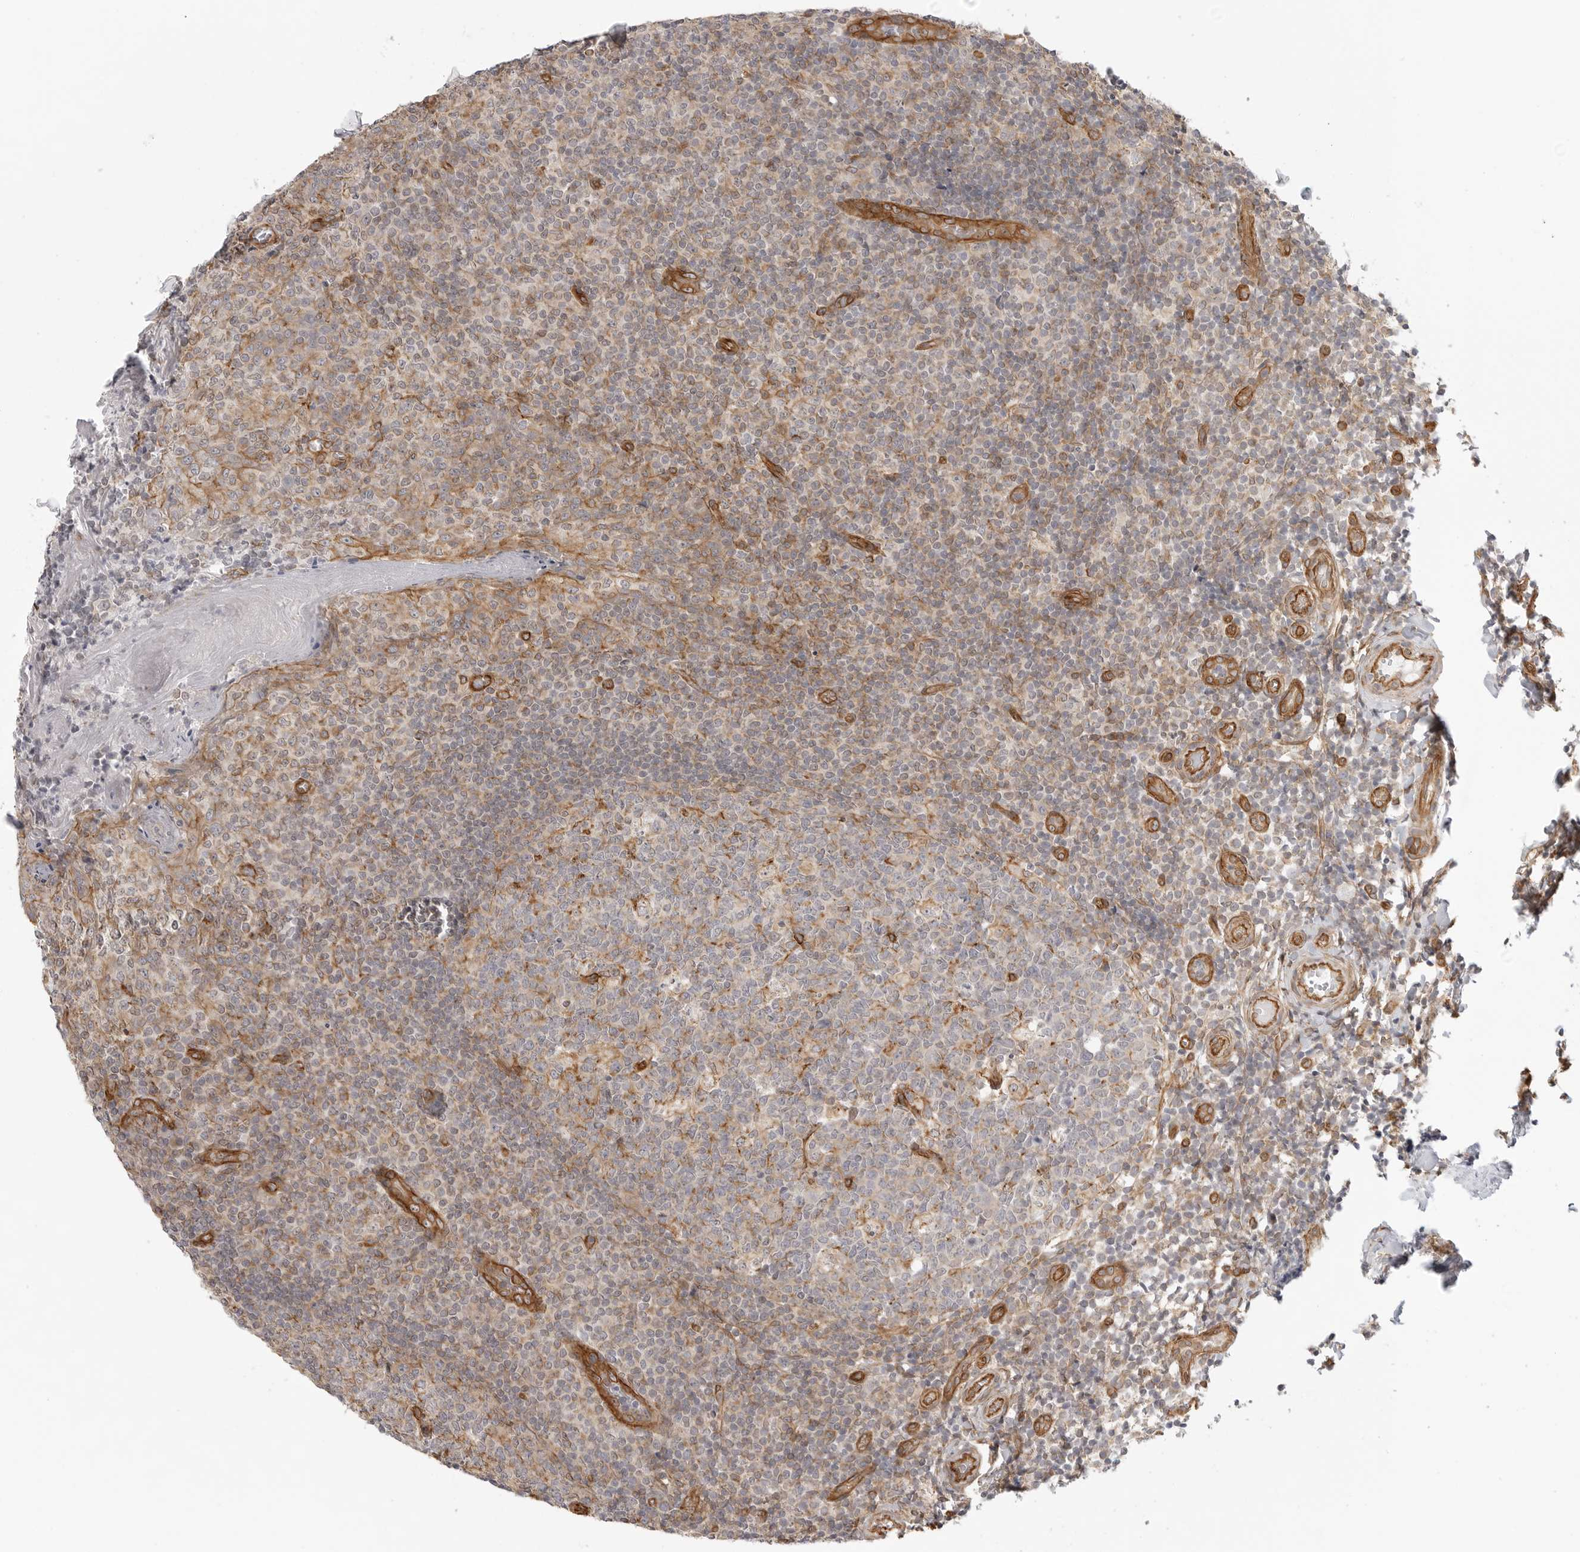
{"staining": {"intensity": "moderate", "quantity": "<25%", "location": "cytoplasmic/membranous"}, "tissue": "tonsil", "cell_type": "Germinal center cells", "image_type": "normal", "snomed": [{"axis": "morphology", "description": "Normal tissue, NOS"}, {"axis": "topography", "description": "Tonsil"}], "caption": "Protein positivity by immunohistochemistry reveals moderate cytoplasmic/membranous expression in about <25% of germinal center cells in unremarkable tonsil. (DAB = brown stain, brightfield microscopy at high magnification).", "gene": "ATOH7", "patient": {"sex": "female", "age": 19}}